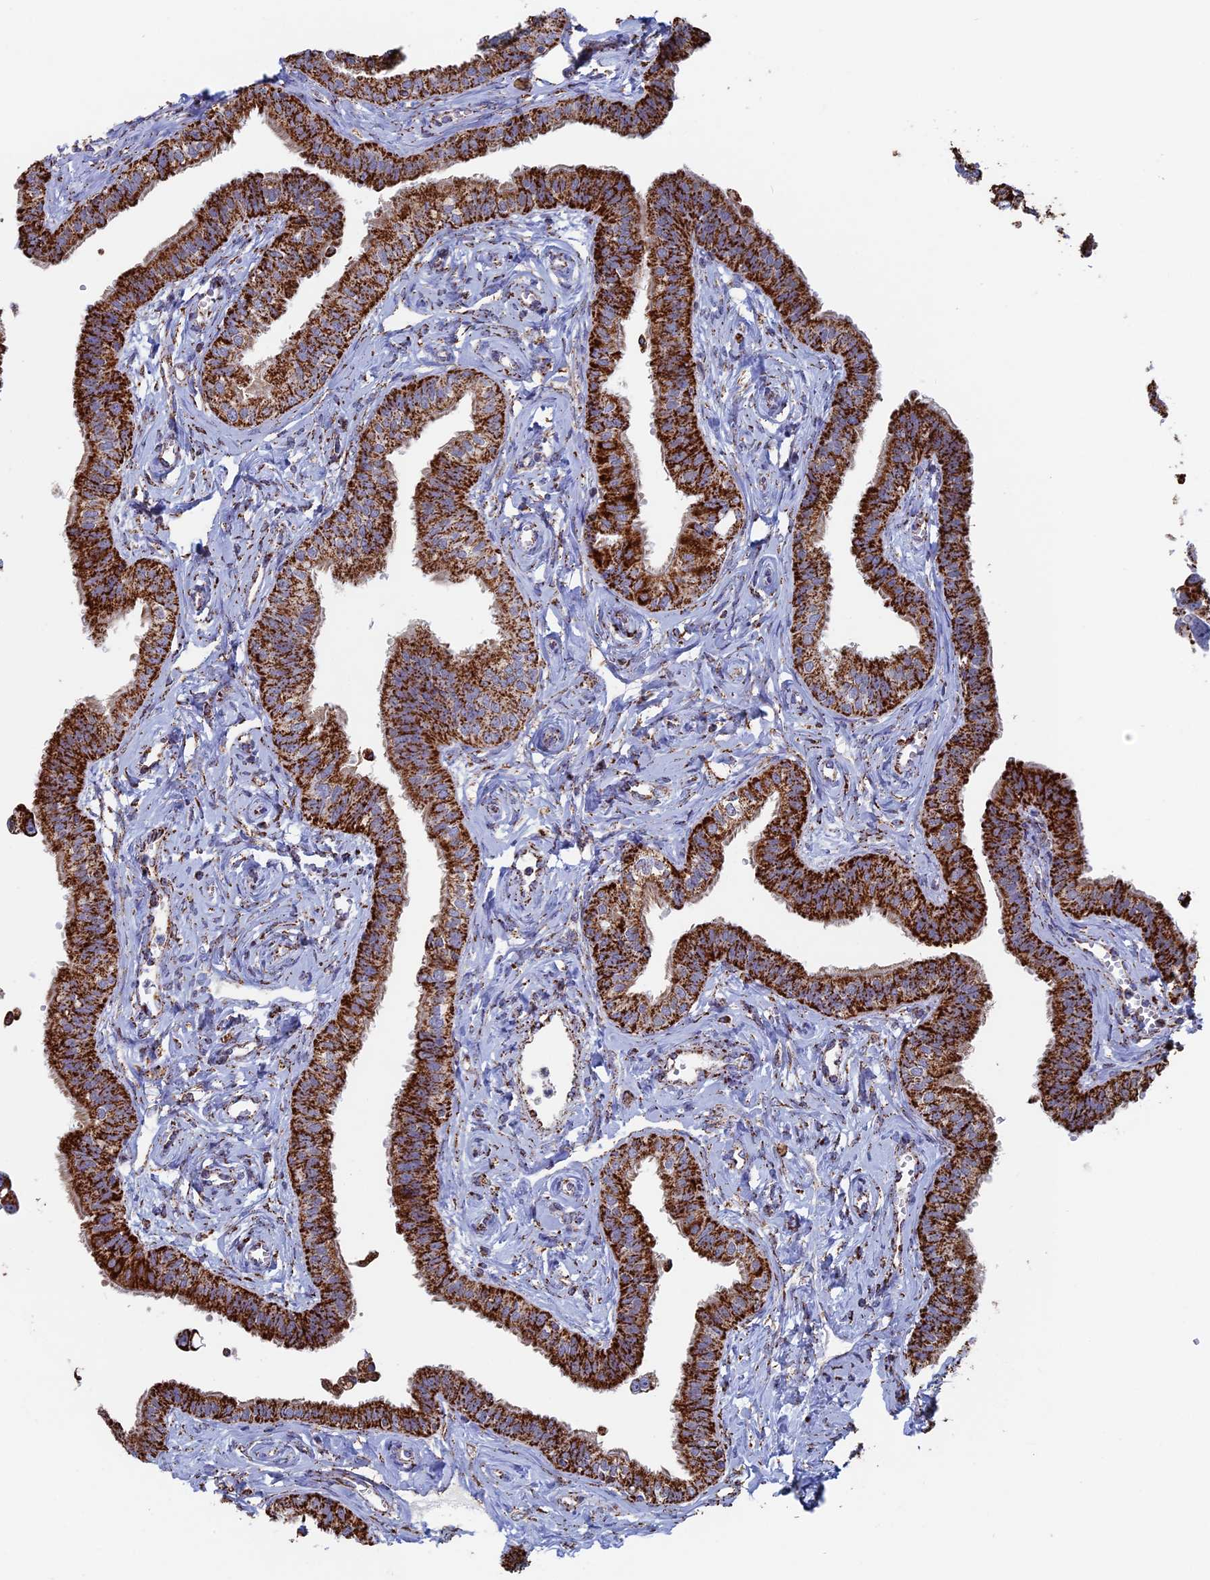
{"staining": {"intensity": "strong", "quantity": ">75%", "location": "cytoplasmic/membranous"}, "tissue": "fallopian tube", "cell_type": "Glandular cells", "image_type": "normal", "snomed": [{"axis": "morphology", "description": "Normal tissue, NOS"}, {"axis": "morphology", "description": "Carcinoma, NOS"}, {"axis": "topography", "description": "Fallopian tube"}, {"axis": "topography", "description": "Ovary"}], "caption": "This is a photomicrograph of immunohistochemistry (IHC) staining of unremarkable fallopian tube, which shows strong positivity in the cytoplasmic/membranous of glandular cells.", "gene": "SEC24D", "patient": {"sex": "female", "age": 59}}